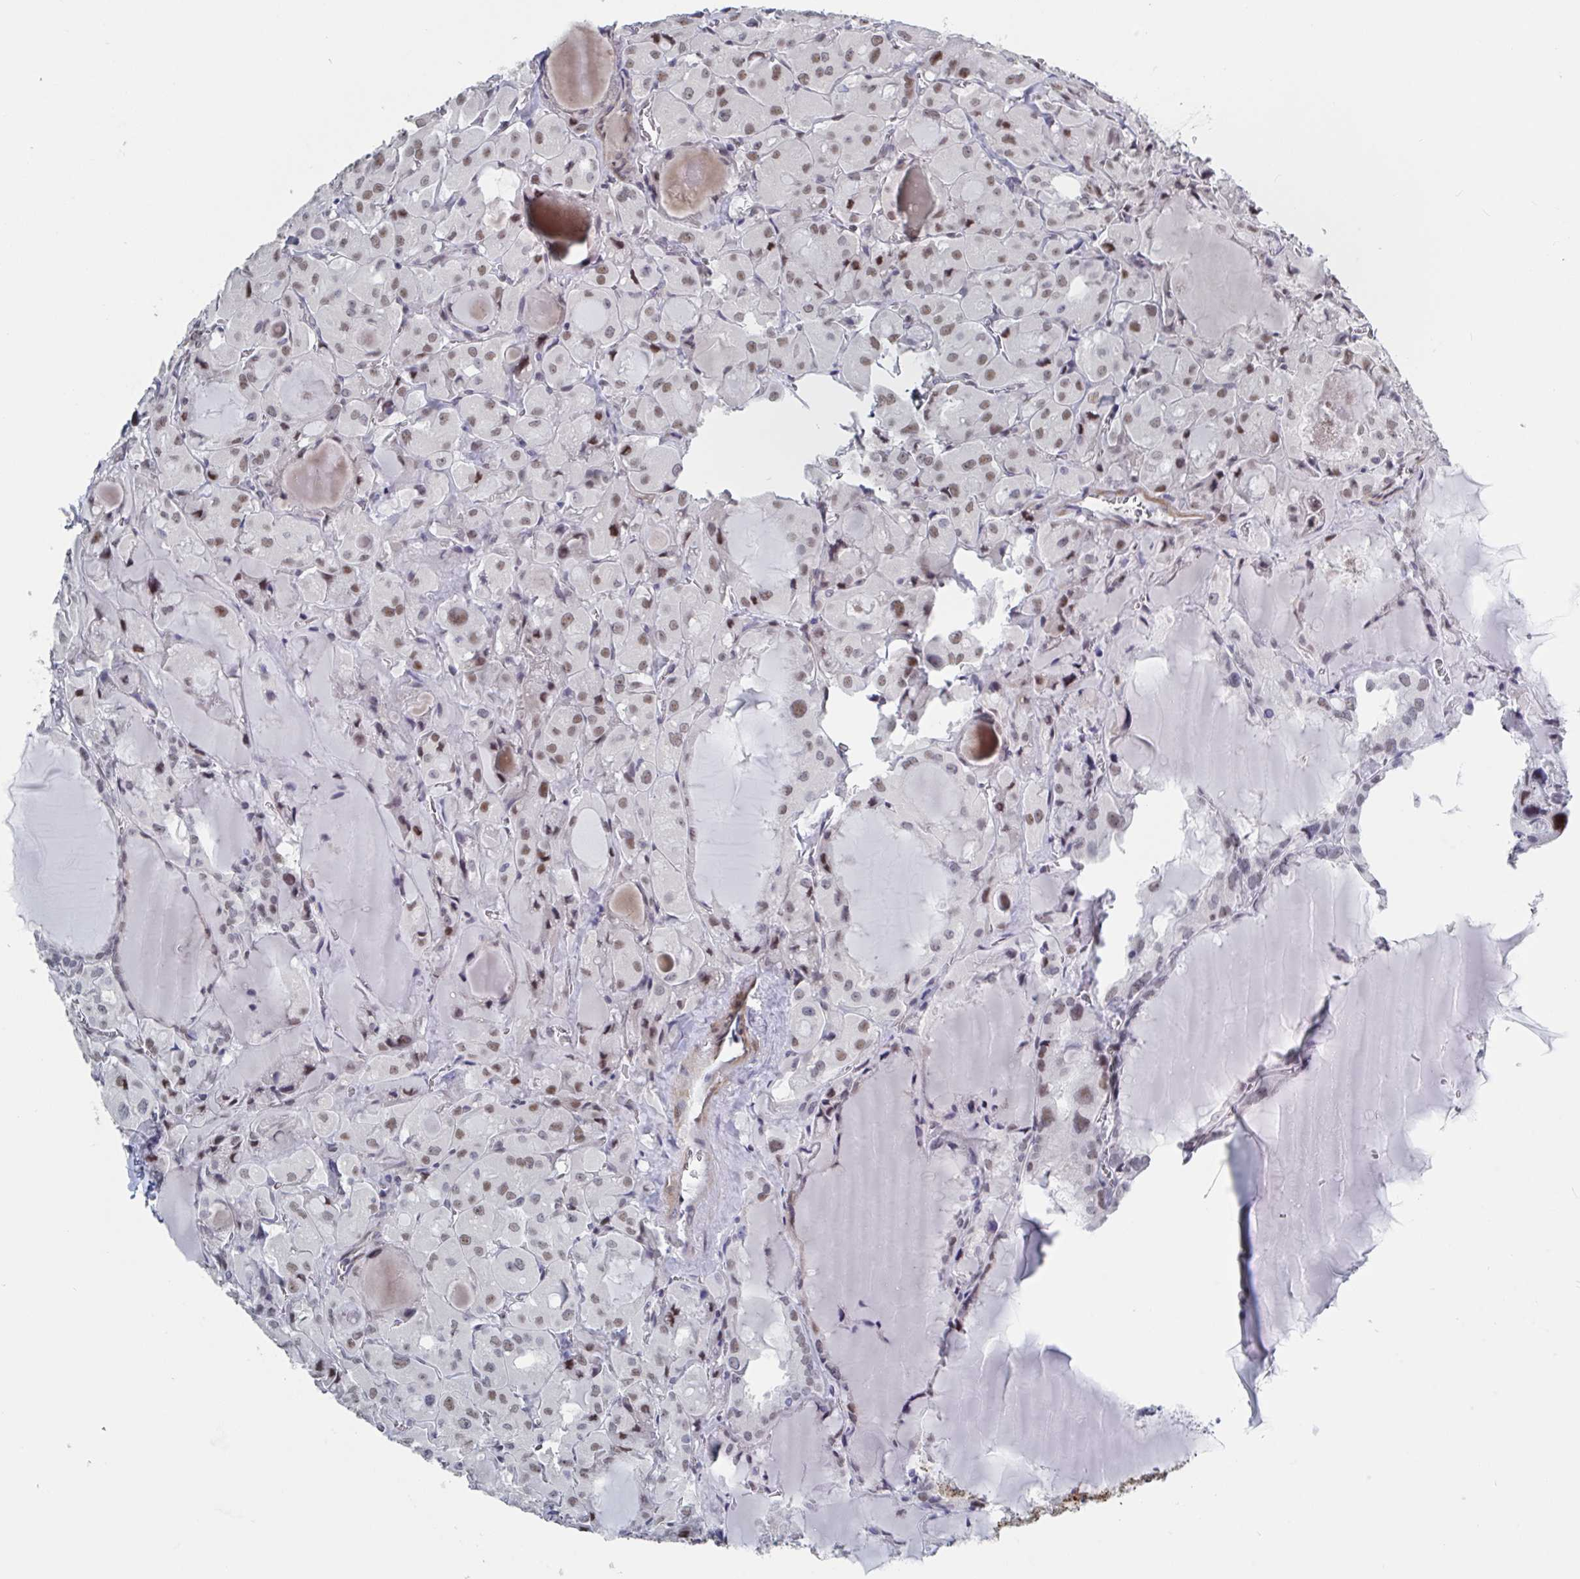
{"staining": {"intensity": "moderate", "quantity": "25%-75%", "location": "nuclear"}, "tissue": "thyroid cancer", "cell_type": "Tumor cells", "image_type": "cancer", "snomed": [{"axis": "morphology", "description": "Papillary adenocarcinoma, NOS"}, {"axis": "topography", "description": "Thyroid gland"}], "caption": "Human thyroid papillary adenocarcinoma stained with a protein marker exhibits moderate staining in tumor cells.", "gene": "BCL7B", "patient": {"sex": "male", "age": 87}}